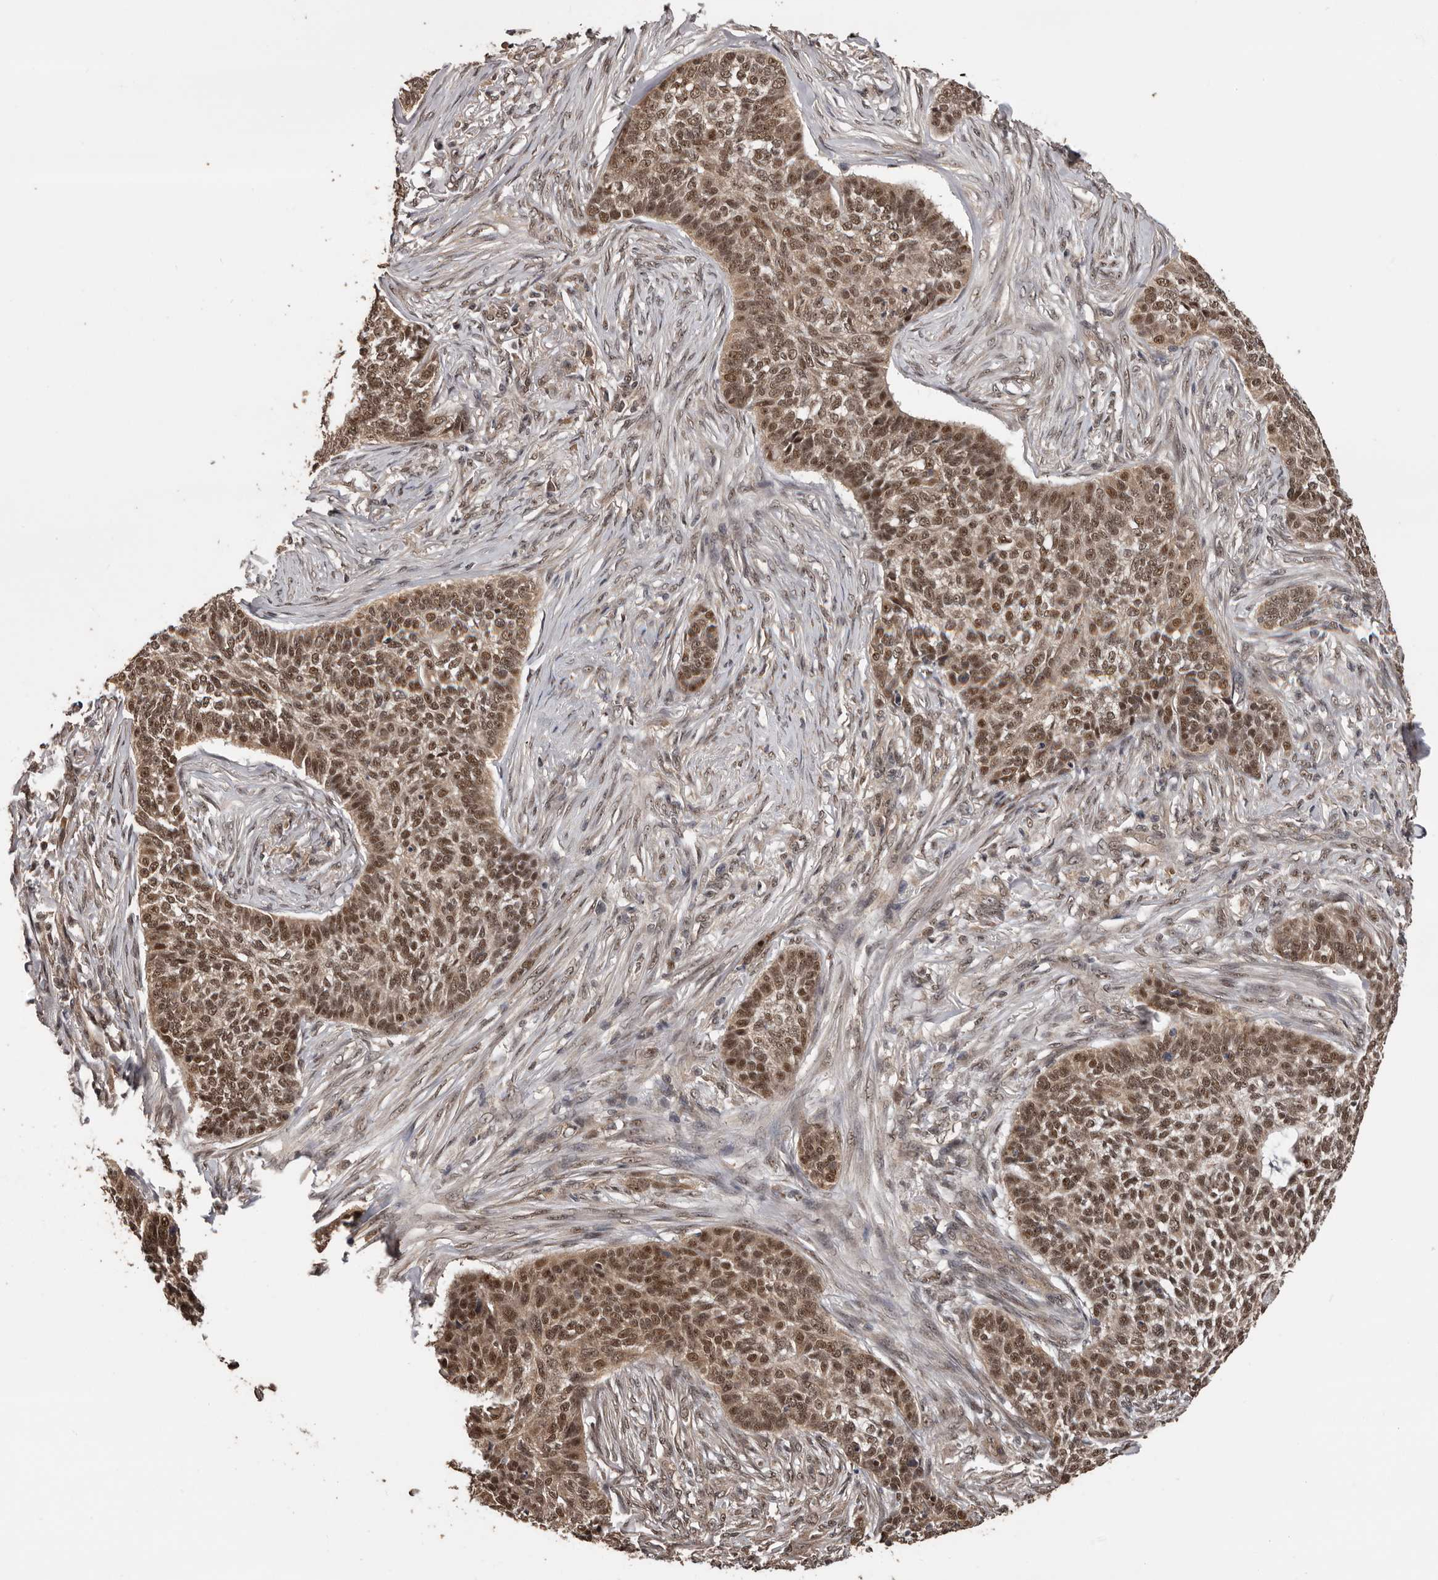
{"staining": {"intensity": "moderate", "quantity": ">75%", "location": "cytoplasmic/membranous,nuclear"}, "tissue": "skin cancer", "cell_type": "Tumor cells", "image_type": "cancer", "snomed": [{"axis": "morphology", "description": "Basal cell carcinoma"}, {"axis": "topography", "description": "Skin"}], "caption": "Immunohistochemistry micrograph of skin cancer stained for a protein (brown), which shows medium levels of moderate cytoplasmic/membranous and nuclear expression in about >75% of tumor cells.", "gene": "VPS37A", "patient": {"sex": "male", "age": 85}}